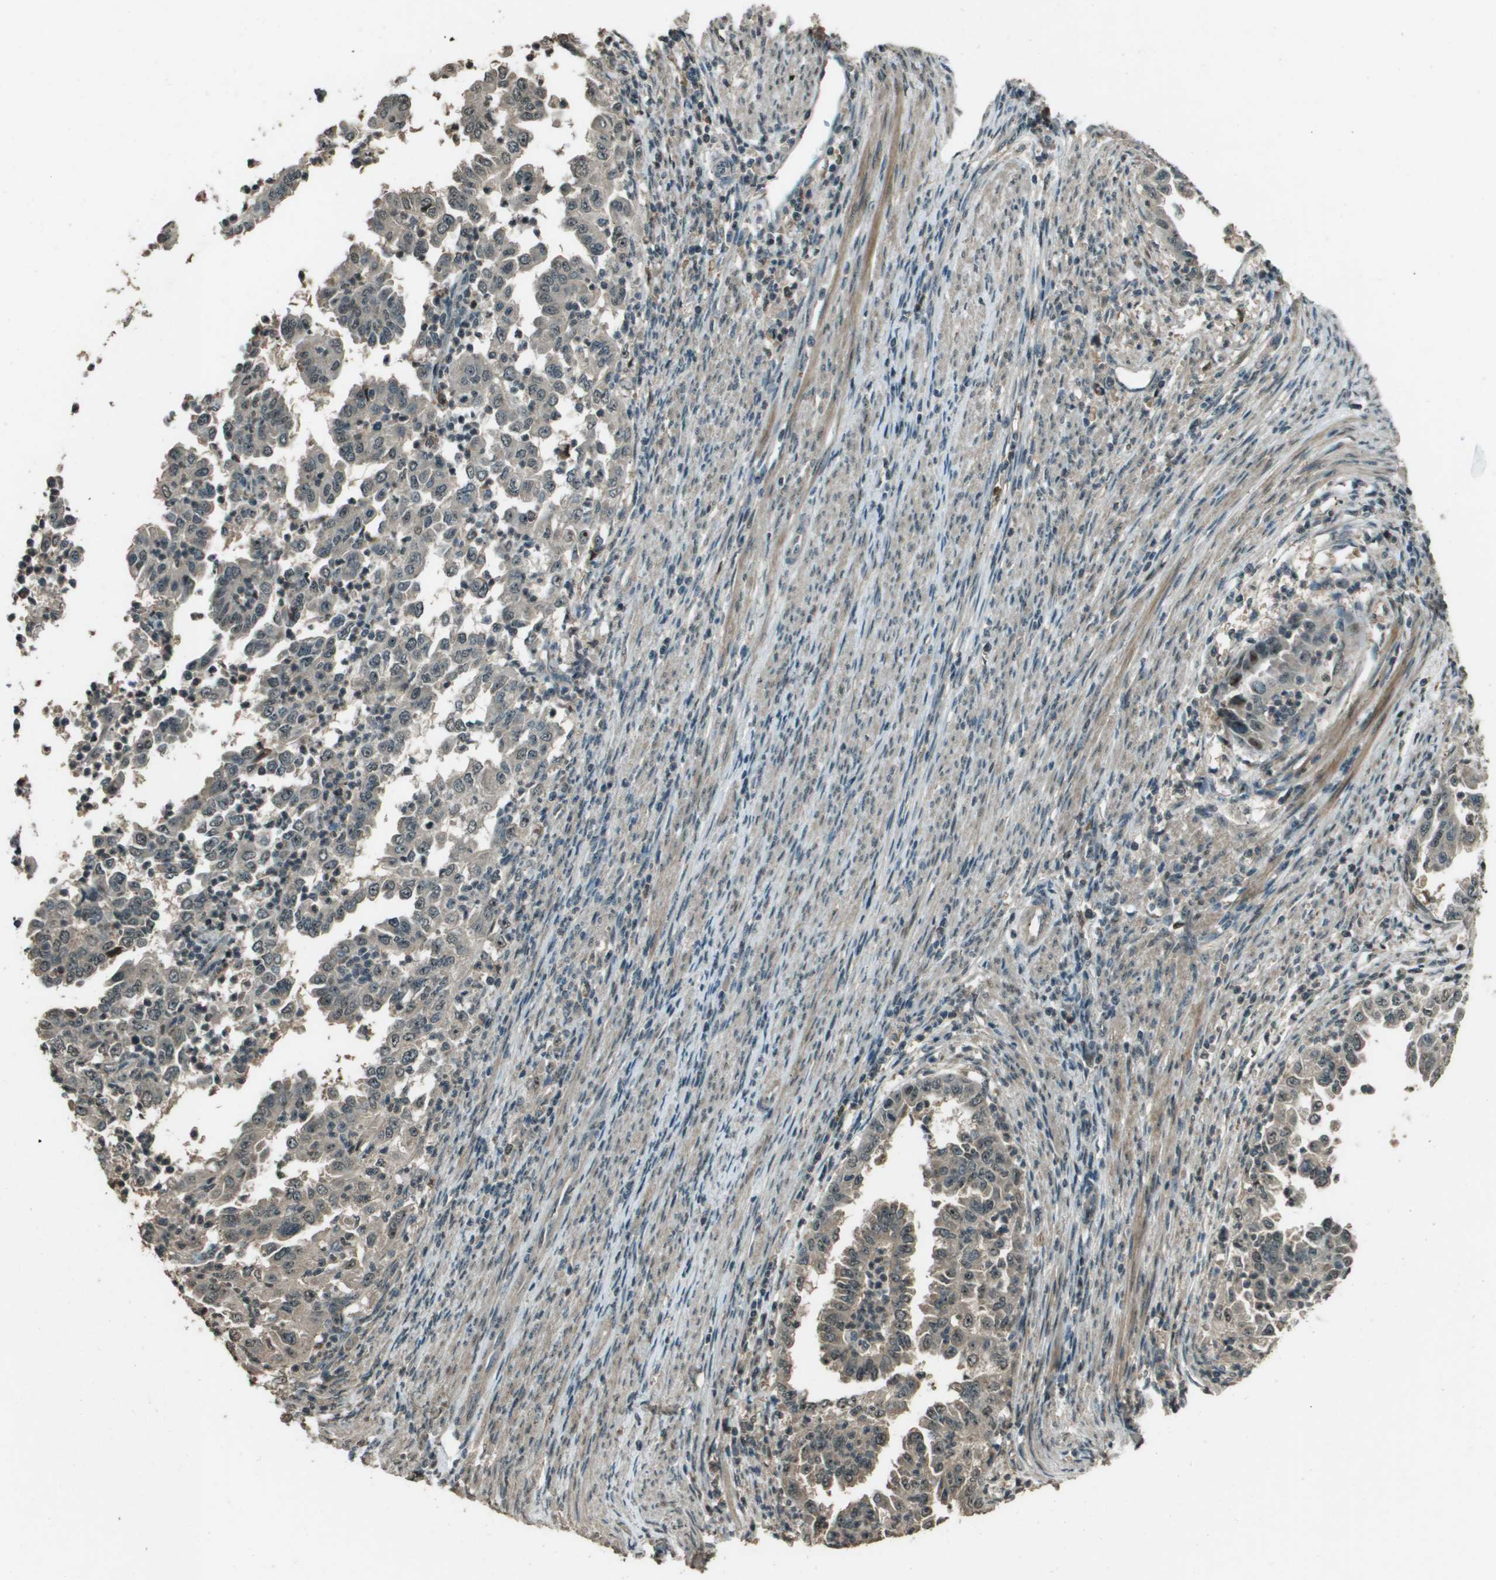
{"staining": {"intensity": "weak", "quantity": "25%-75%", "location": "cytoplasmic/membranous"}, "tissue": "endometrial cancer", "cell_type": "Tumor cells", "image_type": "cancer", "snomed": [{"axis": "morphology", "description": "Adenocarcinoma, NOS"}, {"axis": "topography", "description": "Endometrium"}], "caption": "This image shows endometrial cancer (adenocarcinoma) stained with immunohistochemistry to label a protein in brown. The cytoplasmic/membranous of tumor cells show weak positivity for the protein. Nuclei are counter-stained blue.", "gene": "SDC3", "patient": {"sex": "female", "age": 85}}